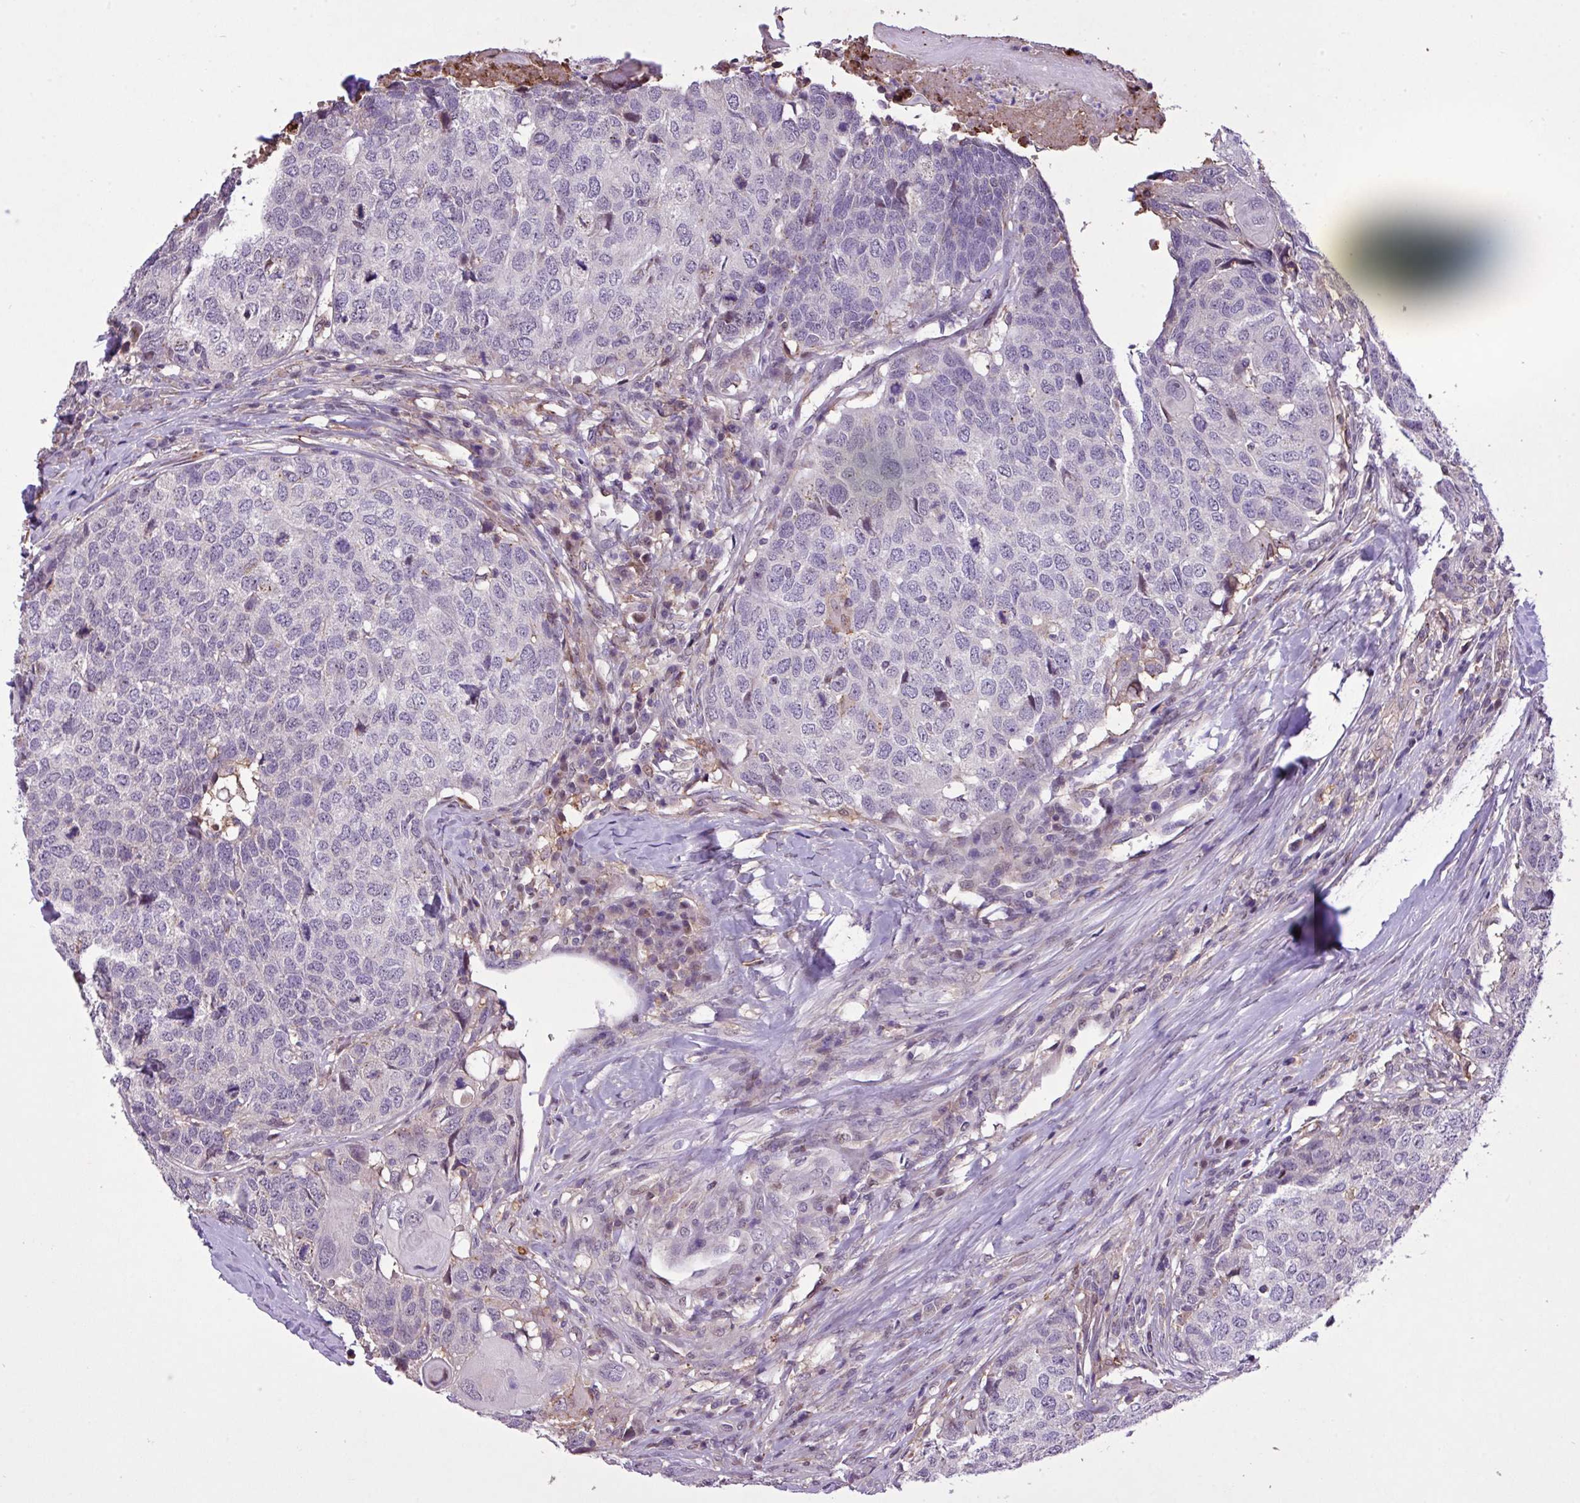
{"staining": {"intensity": "negative", "quantity": "none", "location": "none"}, "tissue": "head and neck cancer", "cell_type": "Tumor cells", "image_type": "cancer", "snomed": [{"axis": "morphology", "description": "Squamous cell carcinoma, NOS"}, {"axis": "topography", "description": "Head-Neck"}], "caption": "A high-resolution photomicrograph shows immunohistochemistry (IHC) staining of head and neck cancer, which reveals no significant positivity in tumor cells.", "gene": "RPP25L", "patient": {"sex": "male", "age": 66}}